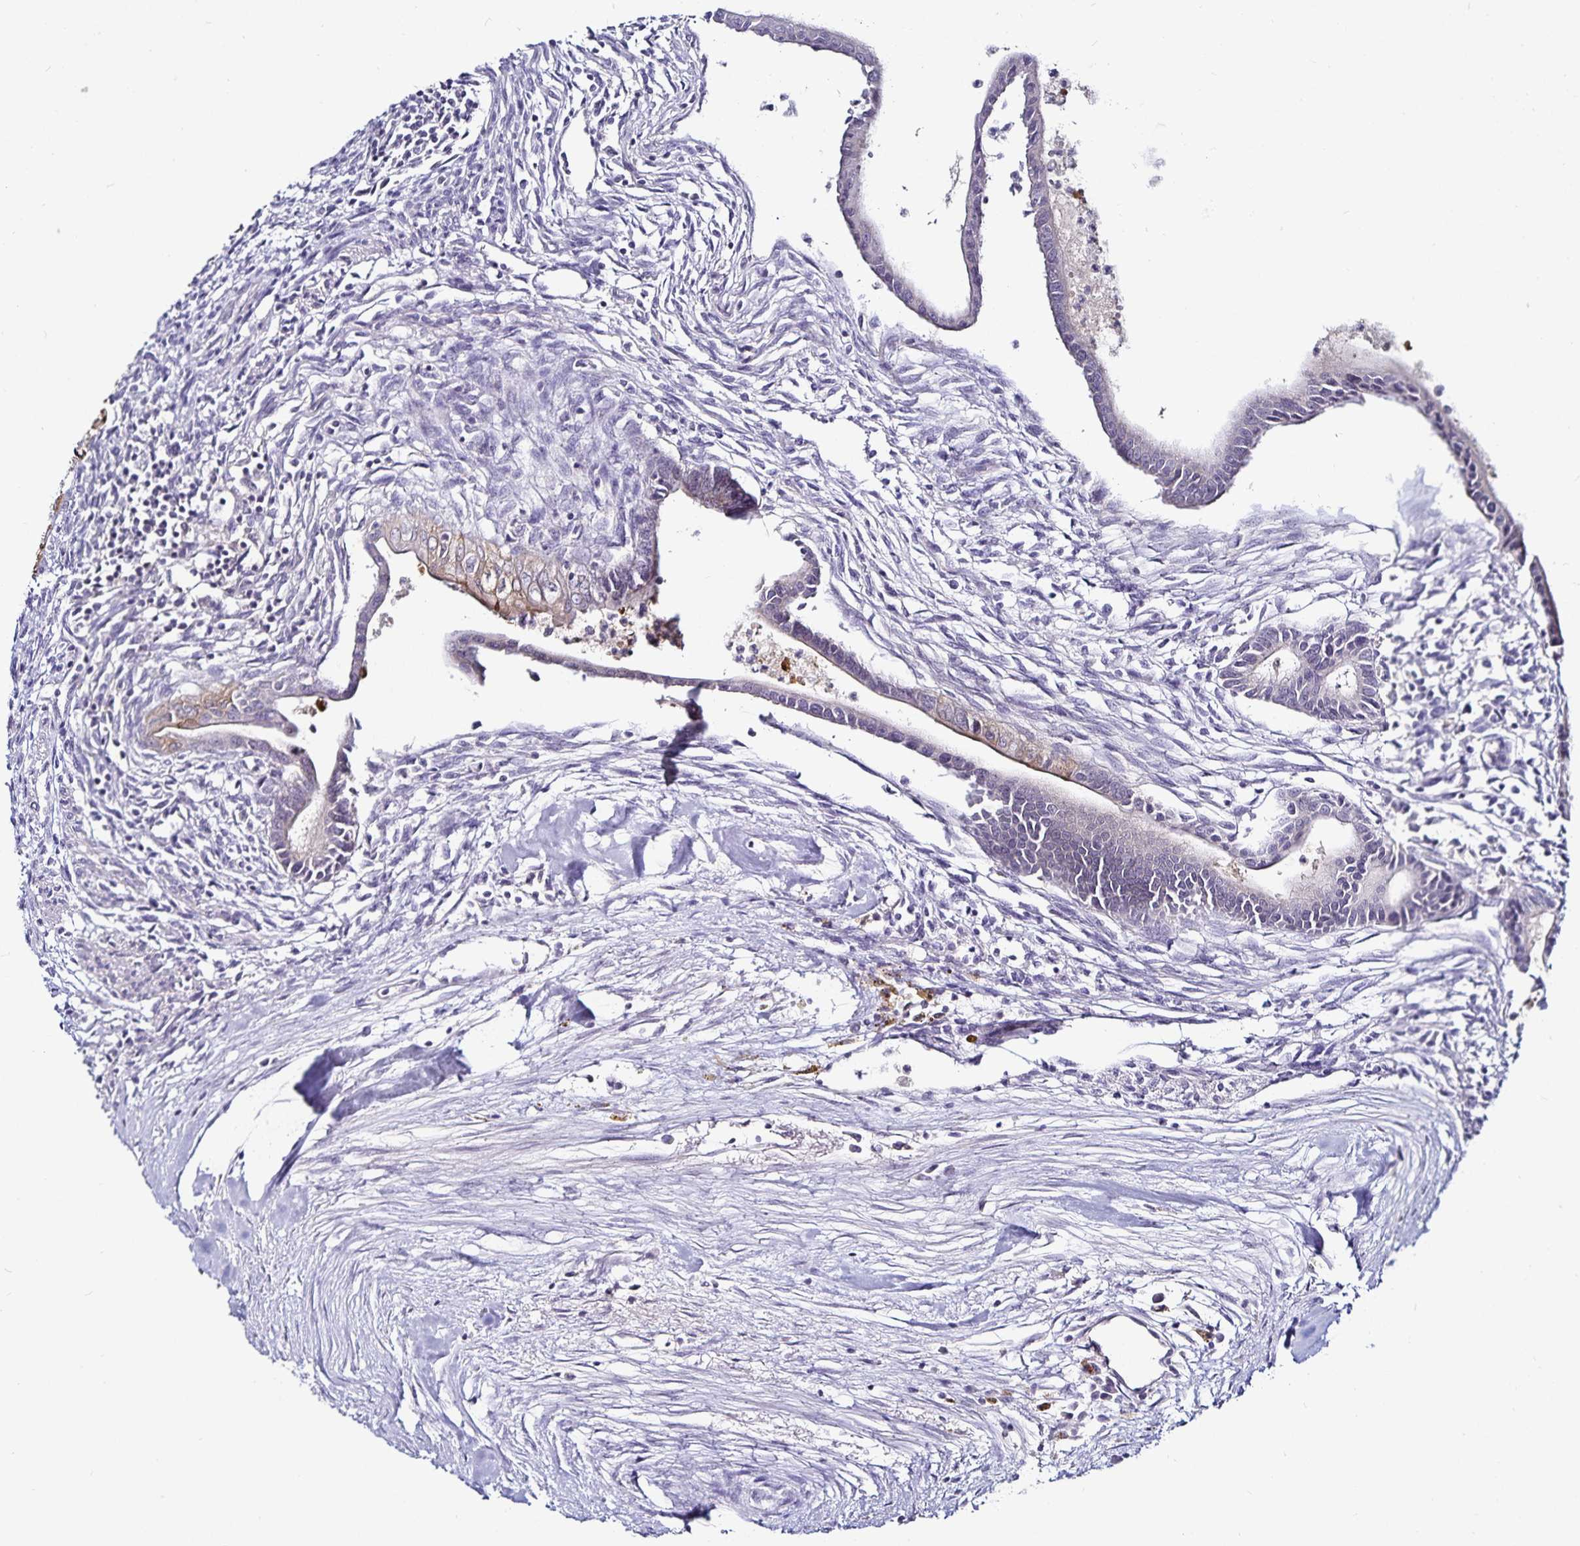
{"staining": {"intensity": "moderate", "quantity": "25%-75%", "location": "cytoplasmic/membranous"}, "tissue": "testis cancer", "cell_type": "Tumor cells", "image_type": "cancer", "snomed": [{"axis": "morphology", "description": "Carcinoma, Embryonal, NOS"}, {"axis": "topography", "description": "Testis"}], "caption": "This photomicrograph shows immunohistochemistry (IHC) staining of testis embryonal carcinoma, with medium moderate cytoplasmic/membranous positivity in approximately 25%-75% of tumor cells.", "gene": "ACSL5", "patient": {"sex": "male", "age": 37}}